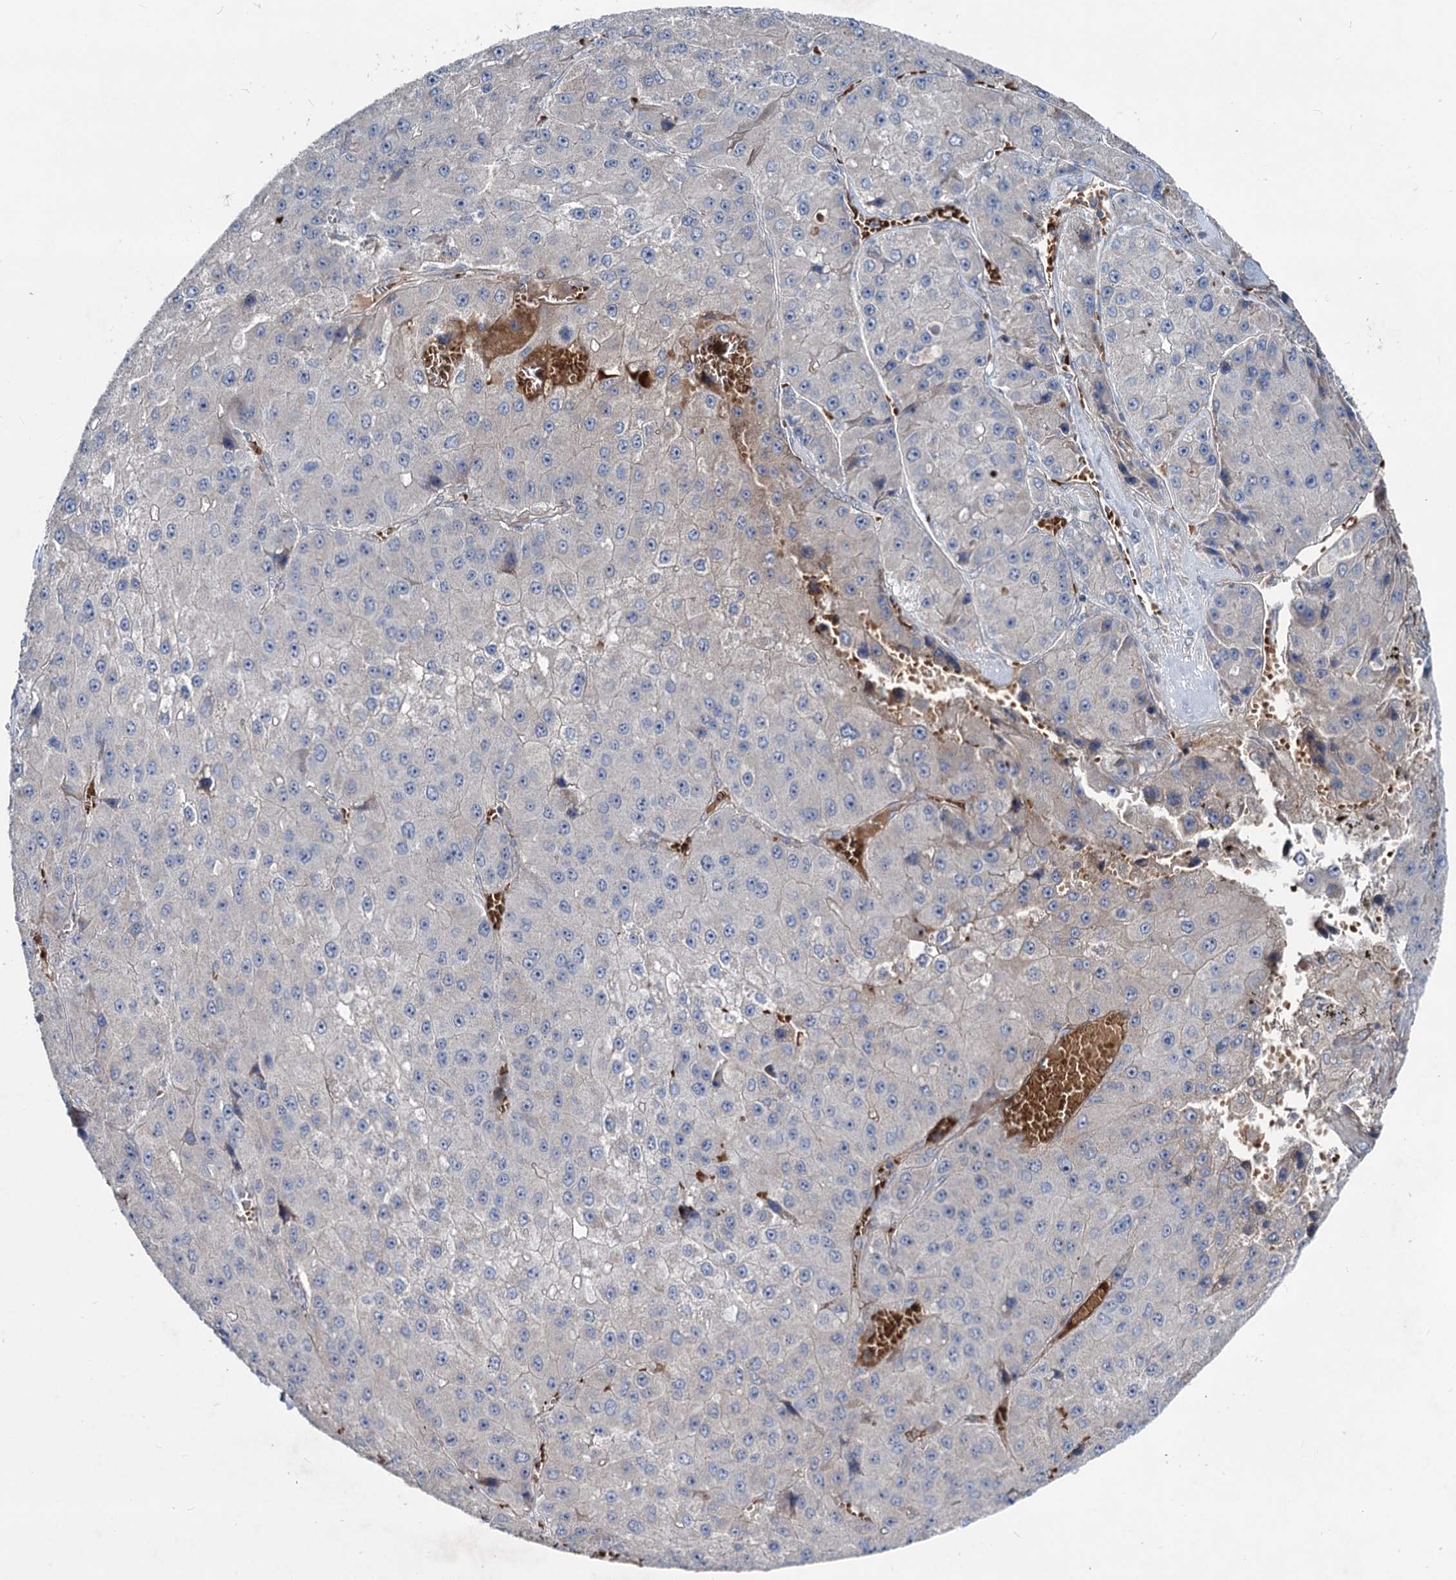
{"staining": {"intensity": "negative", "quantity": "none", "location": "none"}, "tissue": "liver cancer", "cell_type": "Tumor cells", "image_type": "cancer", "snomed": [{"axis": "morphology", "description": "Carcinoma, Hepatocellular, NOS"}, {"axis": "topography", "description": "Liver"}], "caption": "The IHC micrograph has no significant staining in tumor cells of liver cancer tissue. (Immunohistochemistry (ihc), brightfield microscopy, high magnification).", "gene": "RNF6", "patient": {"sex": "female", "age": 73}}